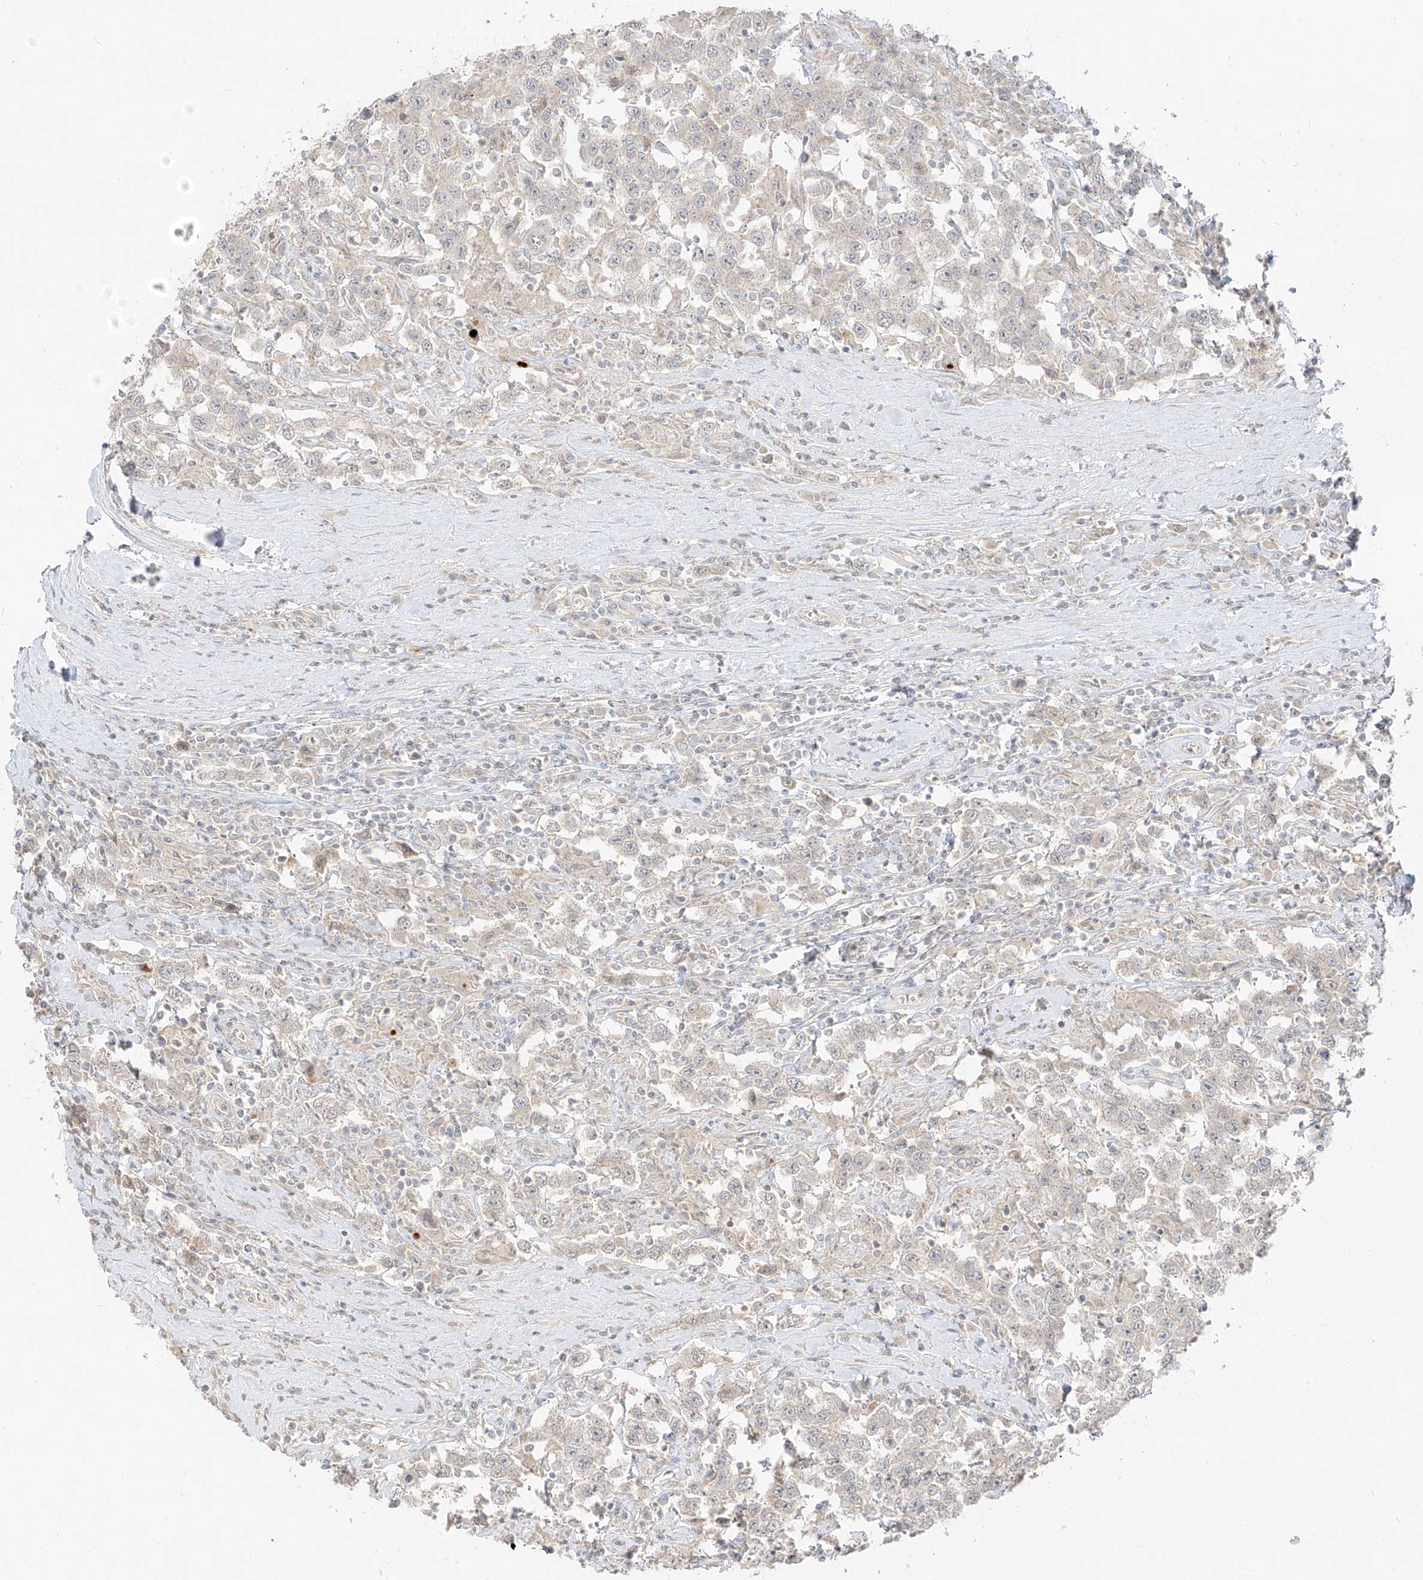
{"staining": {"intensity": "negative", "quantity": "none", "location": "none"}, "tissue": "testis cancer", "cell_type": "Tumor cells", "image_type": "cancer", "snomed": [{"axis": "morphology", "description": "Seminoma, NOS"}, {"axis": "topography", "description": "Testis"}], "caption": "Immunohistochemical staining of human testis seminoma exhibits no significant expression in tumor cells.", "gene": "LIPT1", "patient": {"sex": "male", "age": 41}}